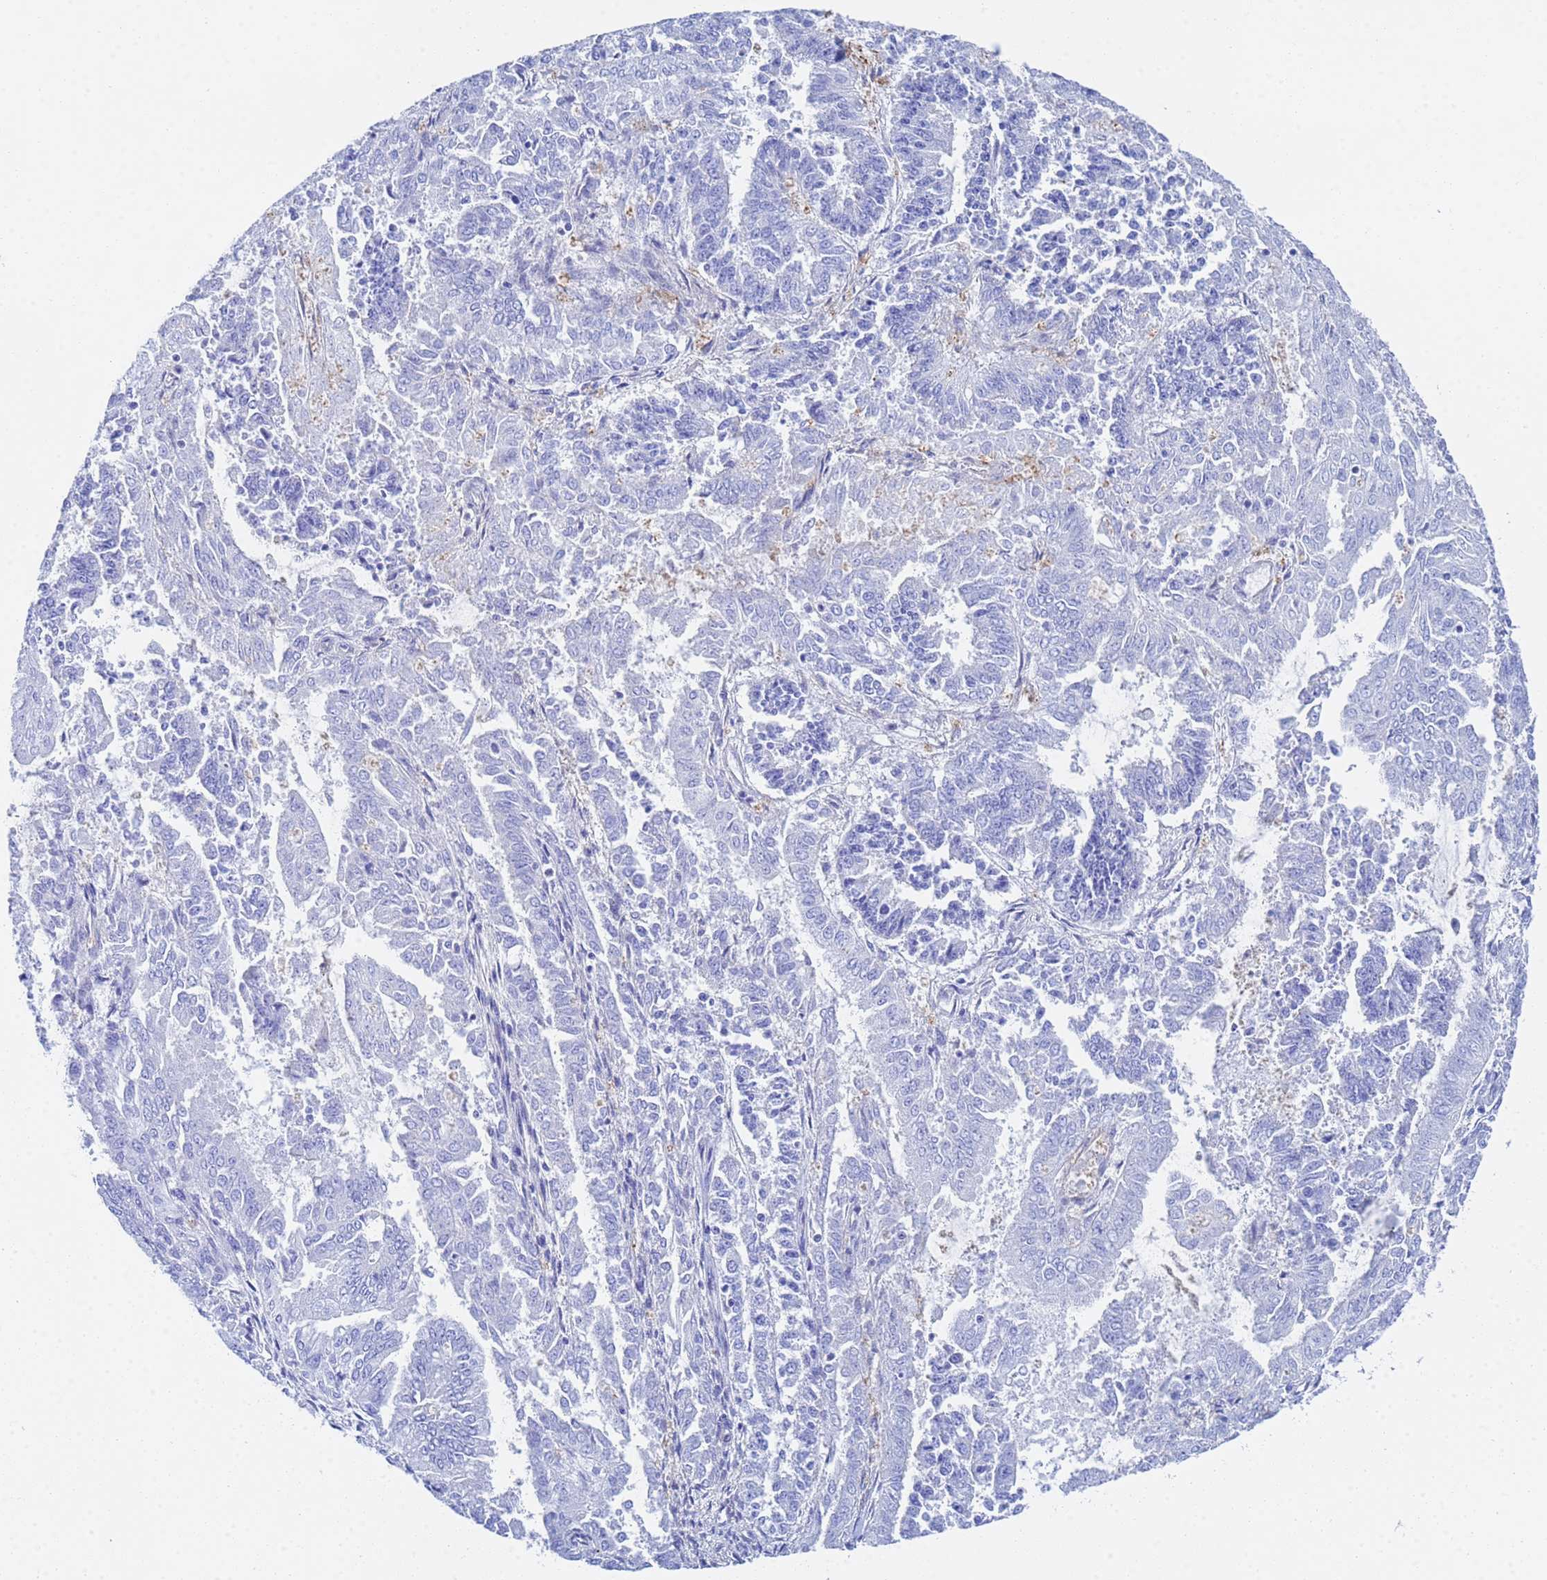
{"staining": {"intensity": "negative", "quantity": "none", "location": "none"}, "tissue": "endometrial cancer", "cell_type": "Tumor cells", "image_type": "cancer", "snomed": [{"axis": "morphology", "description": "Adenocarcinoma, NOS"}, {"axis": "topography", "description": "Endometrium"}], "caption": "Image shows no significant protein expression in tumor cells of endometrial cancer.", "gene": "CST4", "patient": {"sex": "female", "age": 73}}